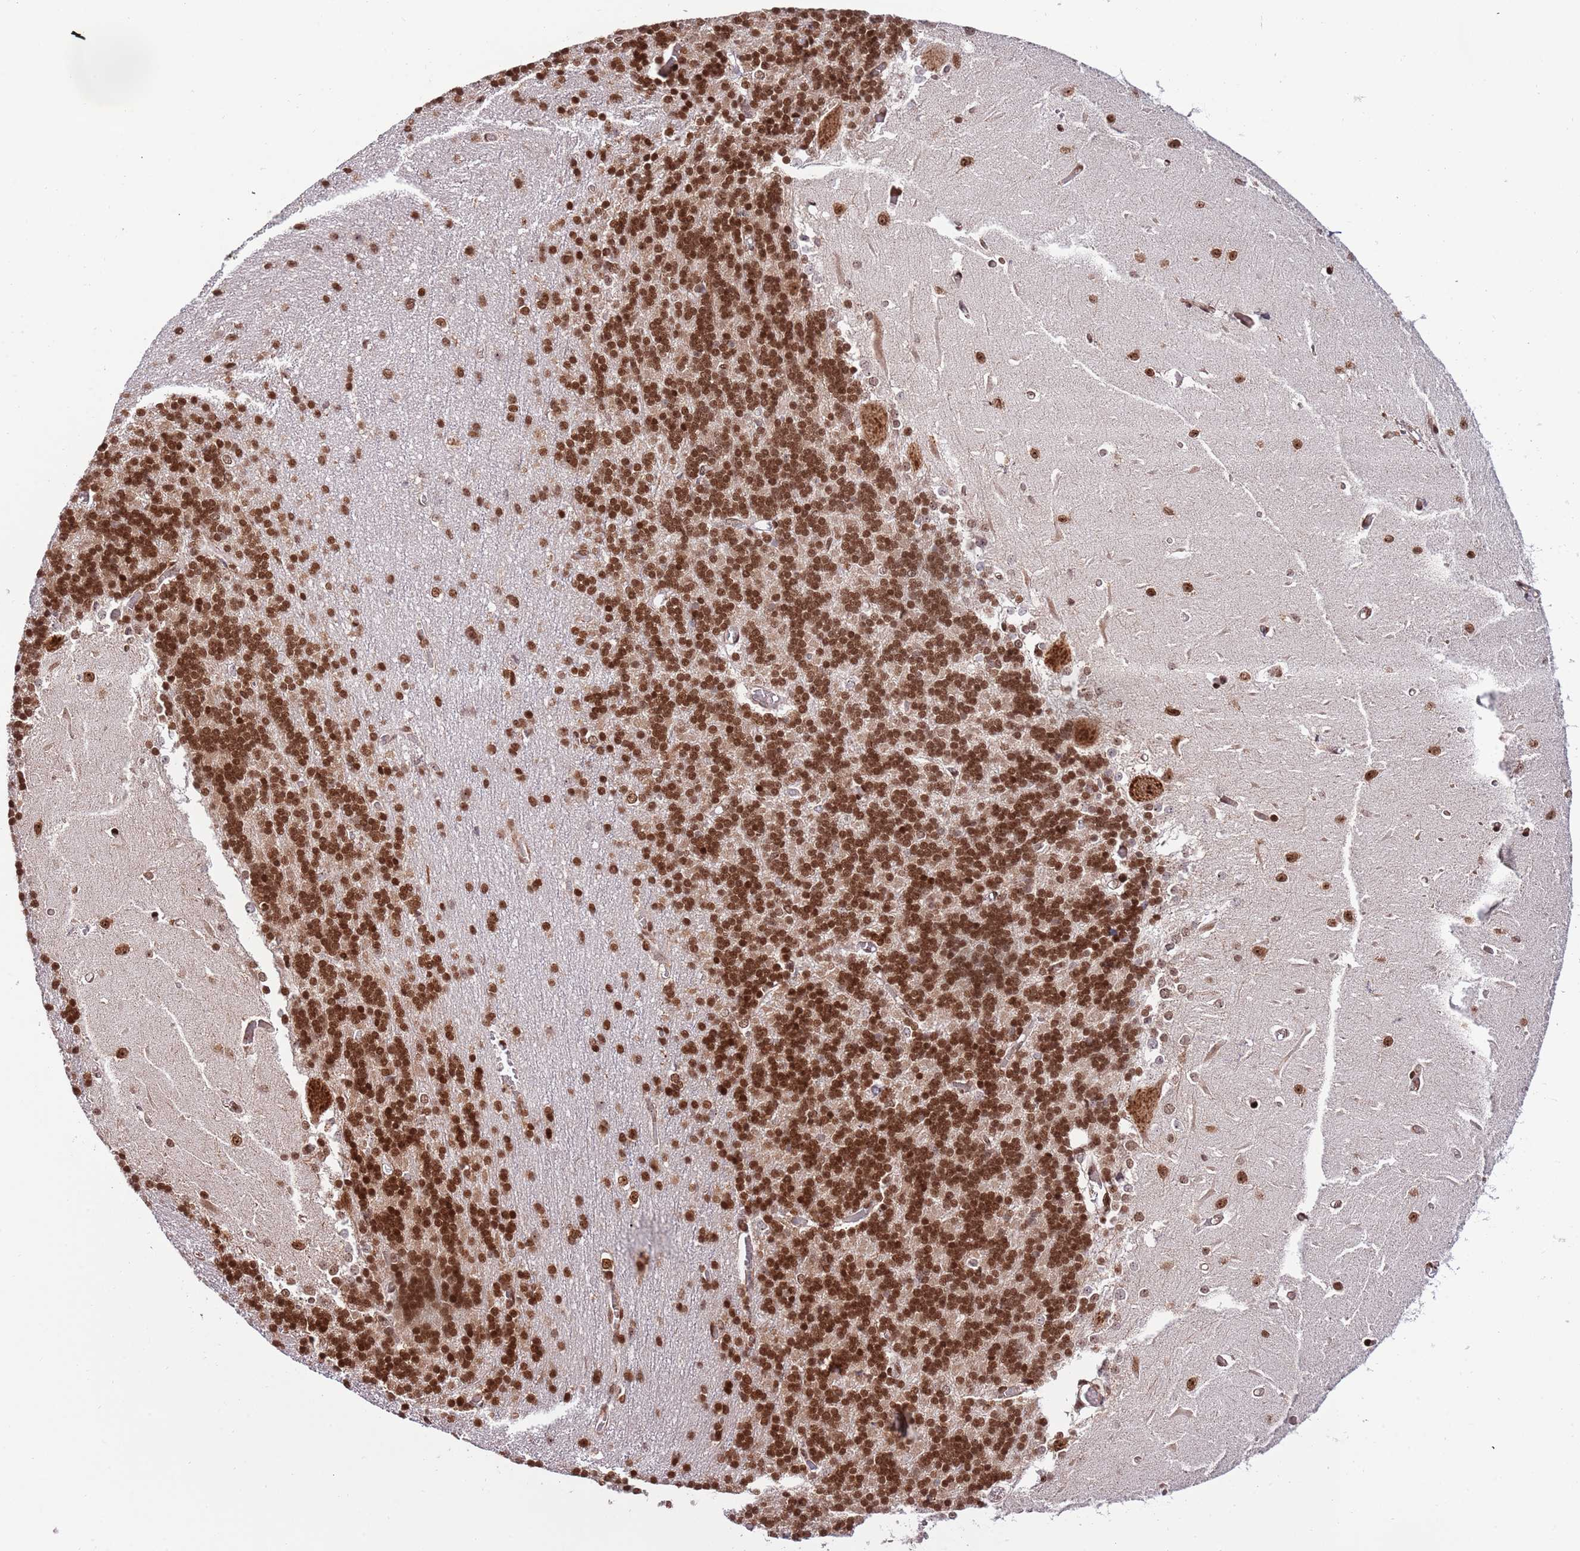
{"staining": {"intensity": "strong", "quantity": "25%-75%", "location": "nuclear"}, "tissue": "cerebellum", "cell_type": "Cells in granular layer", "image_type": "normal", "snomed": [{"axis": "morphology", "description": "Normal tissue, NOS"}, {"axis": "topography", "description": "Cerebellum"}], "caption": "A brown stain highlights strong nuclear positivity of a protein in cells in granular layer of unremarkable cerebellum. (Stains: DAB (3,3'-diaminobenzidine) in brown, nuclei in blue, Microscopy: brightfield microscopy at high magnification).", "gene": "RIF1", "patient": {"sex": "male", "age": 37}}